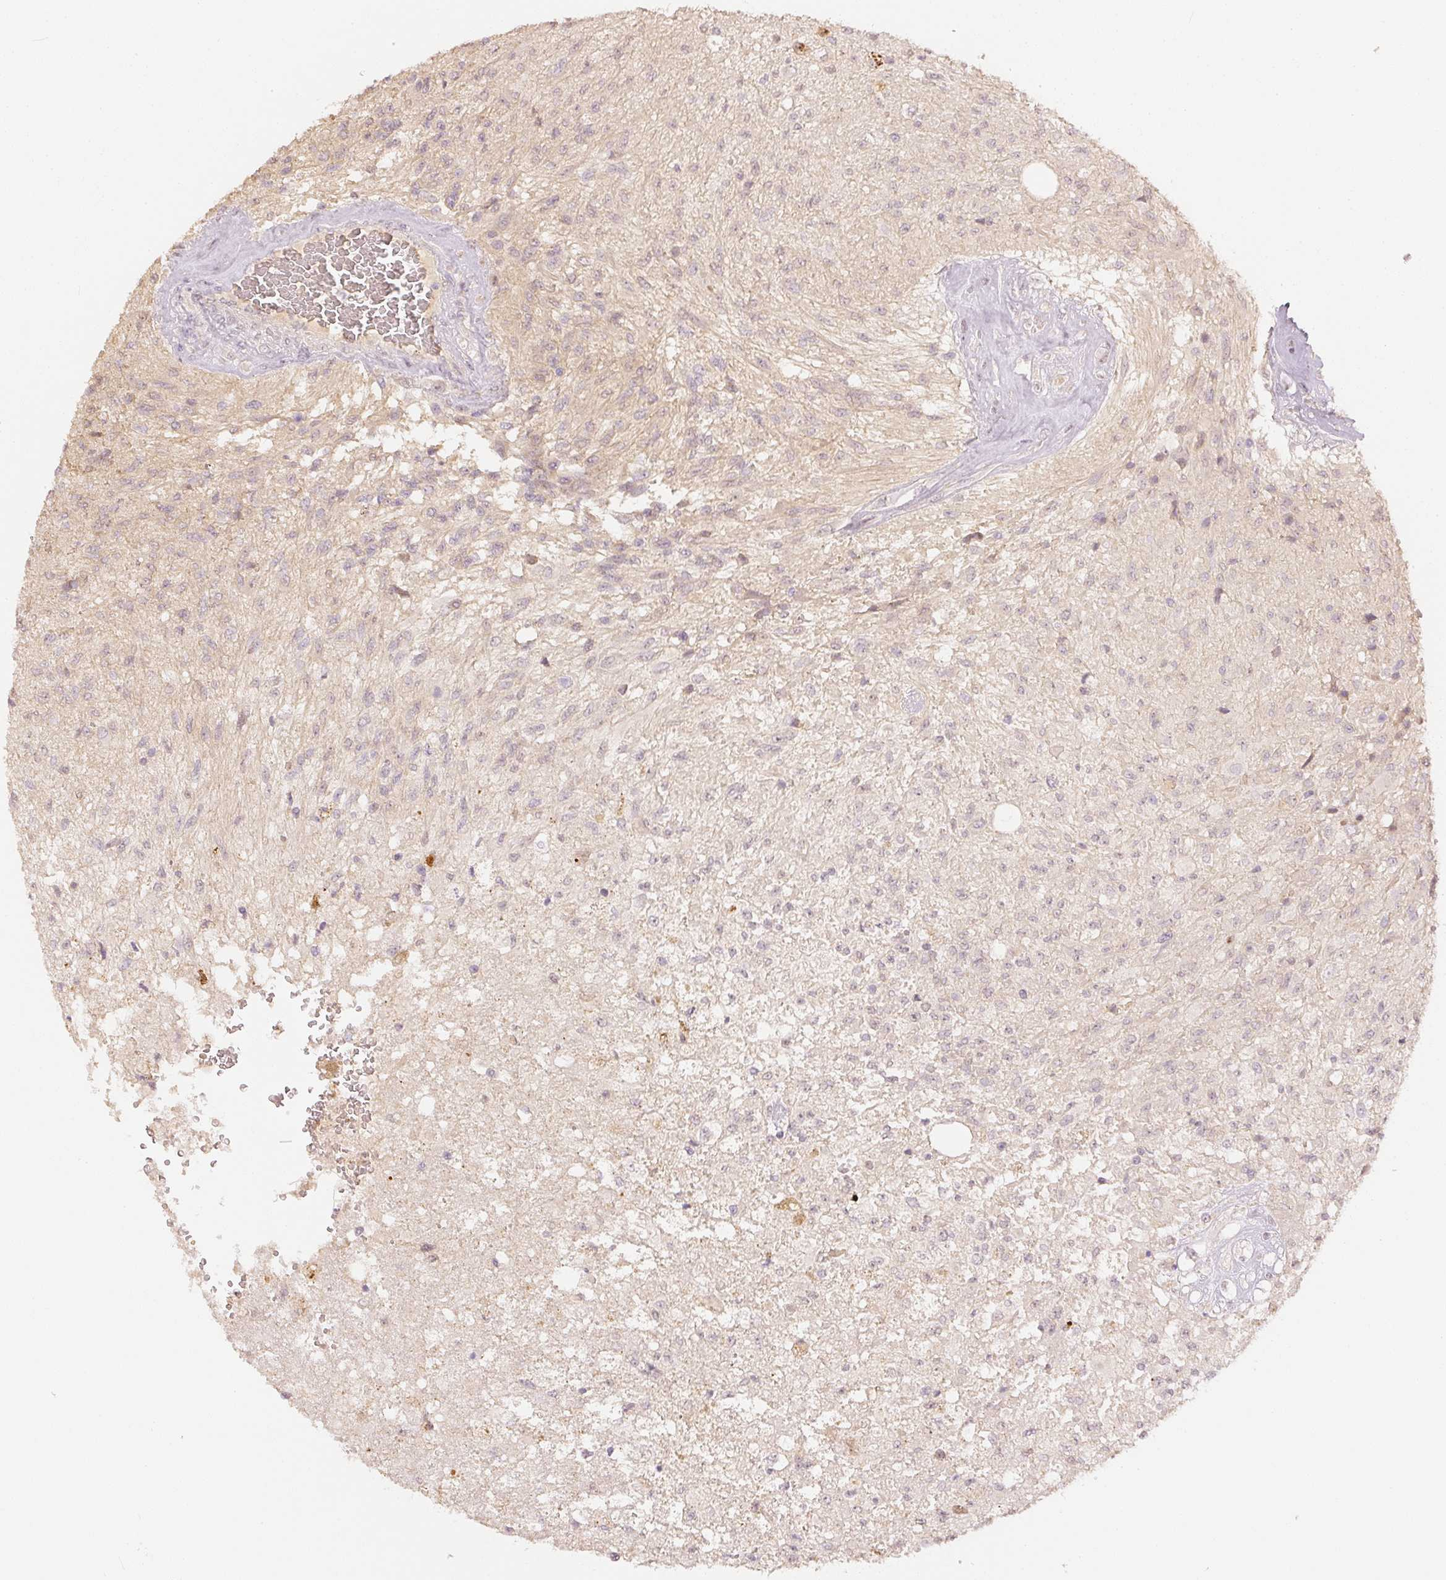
{"staining": {"intensity": "negative", "quantity": "none", "location": "none"}, "tissue": "glioma", "cell_type": "Tumor cells", "image_type": "cancer", "snomed": [{"axis": "morphology", "description": "Glioma, malignant, High grade"}, {"axis": "topography", "description": "Brain"}], "caption": "Tumor cells are negative for protein expression in human malignant high-grade glioma.", "gene": "GZMA", "patient": {"sex": "male", "age": 56}}